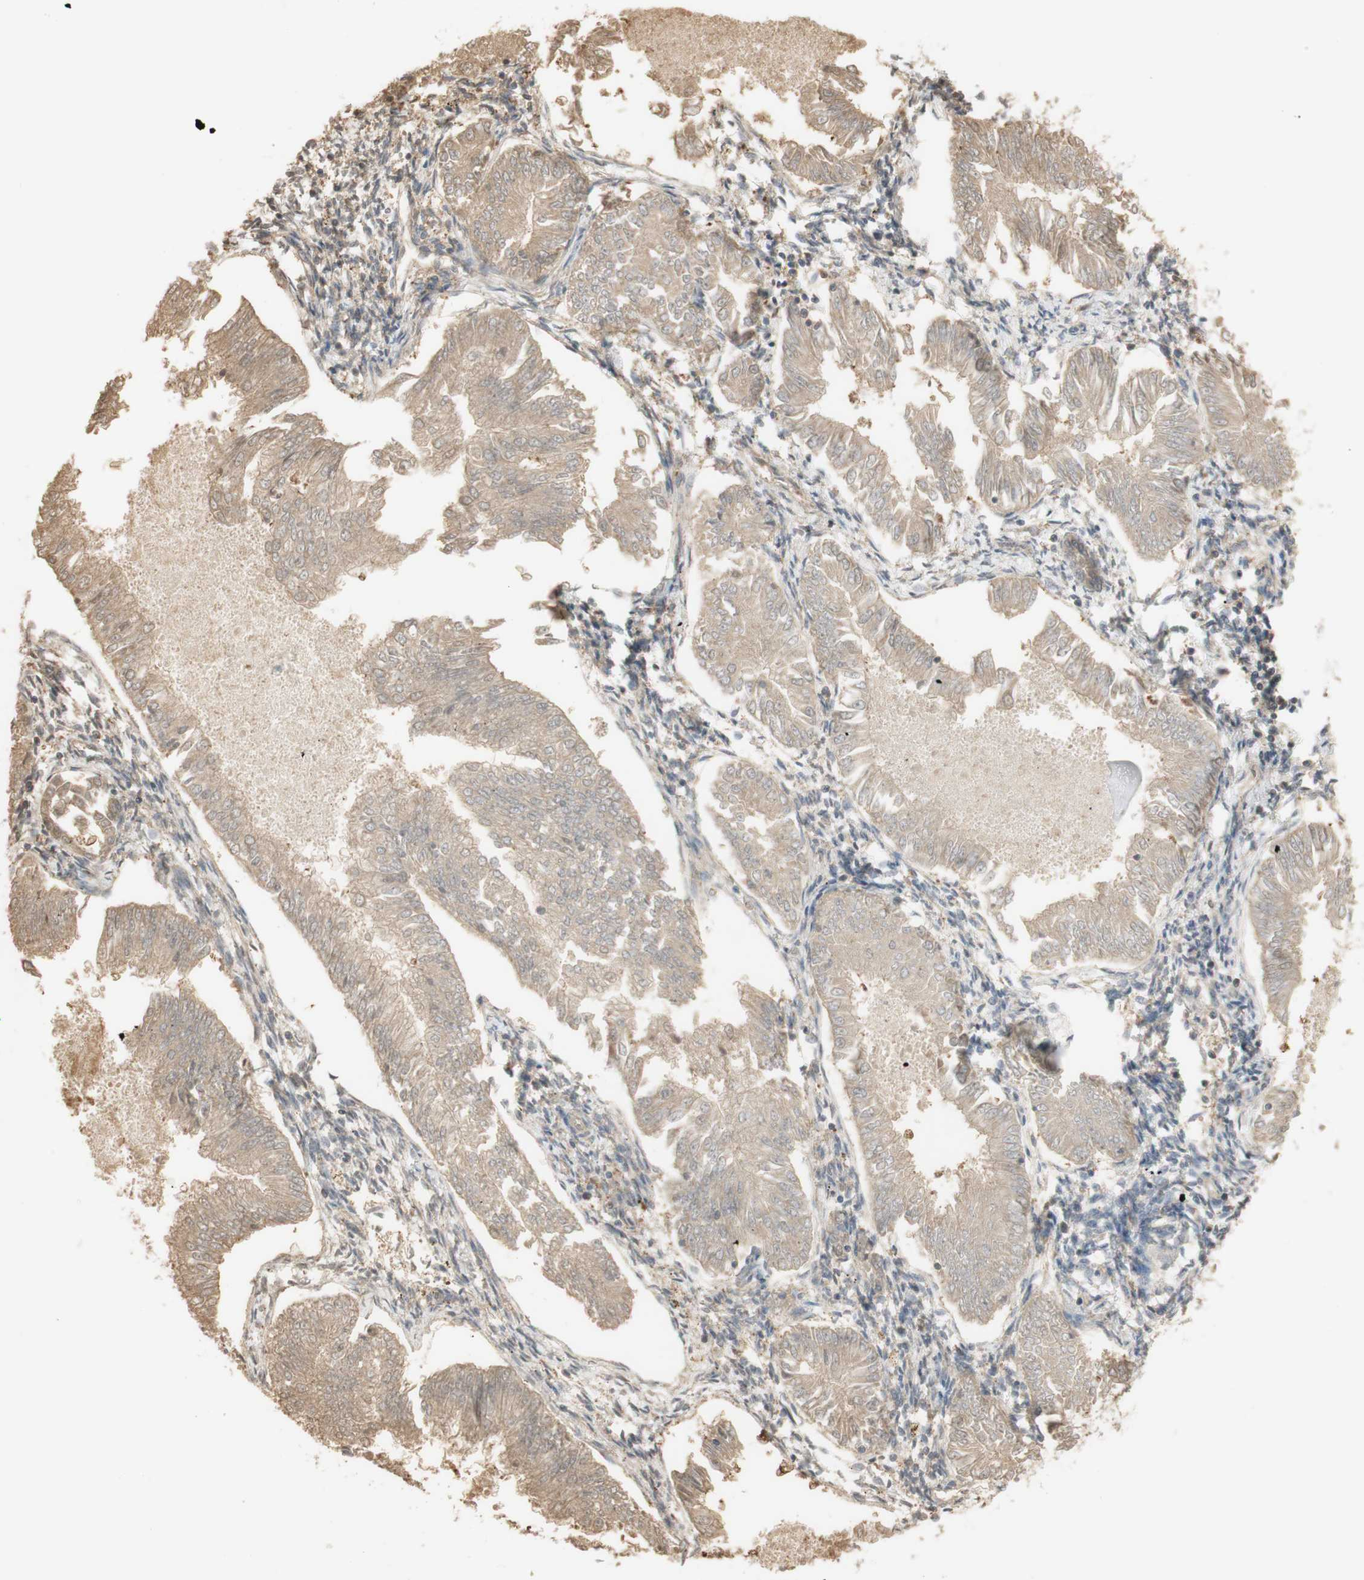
{"staining": {"intensity": "weak", "quantity": ">75%", "location": "cytoplasmic/membranous"}, "tissue": "endometrial cancer", "cell_type": "Tumor cells", "image_type": "cancer", "snomed": [{"axis": "morphology", "description": "Adenocarcinoma, NOS"}, {"axis": "topography", "description": "Endometrium"}], "caption": "Human endometrial cancer stained with a protein marker exhibits weak staining in tumor cells.", "gene": "NAP1L4", "patient": {"sex": "female", "age": 53}}